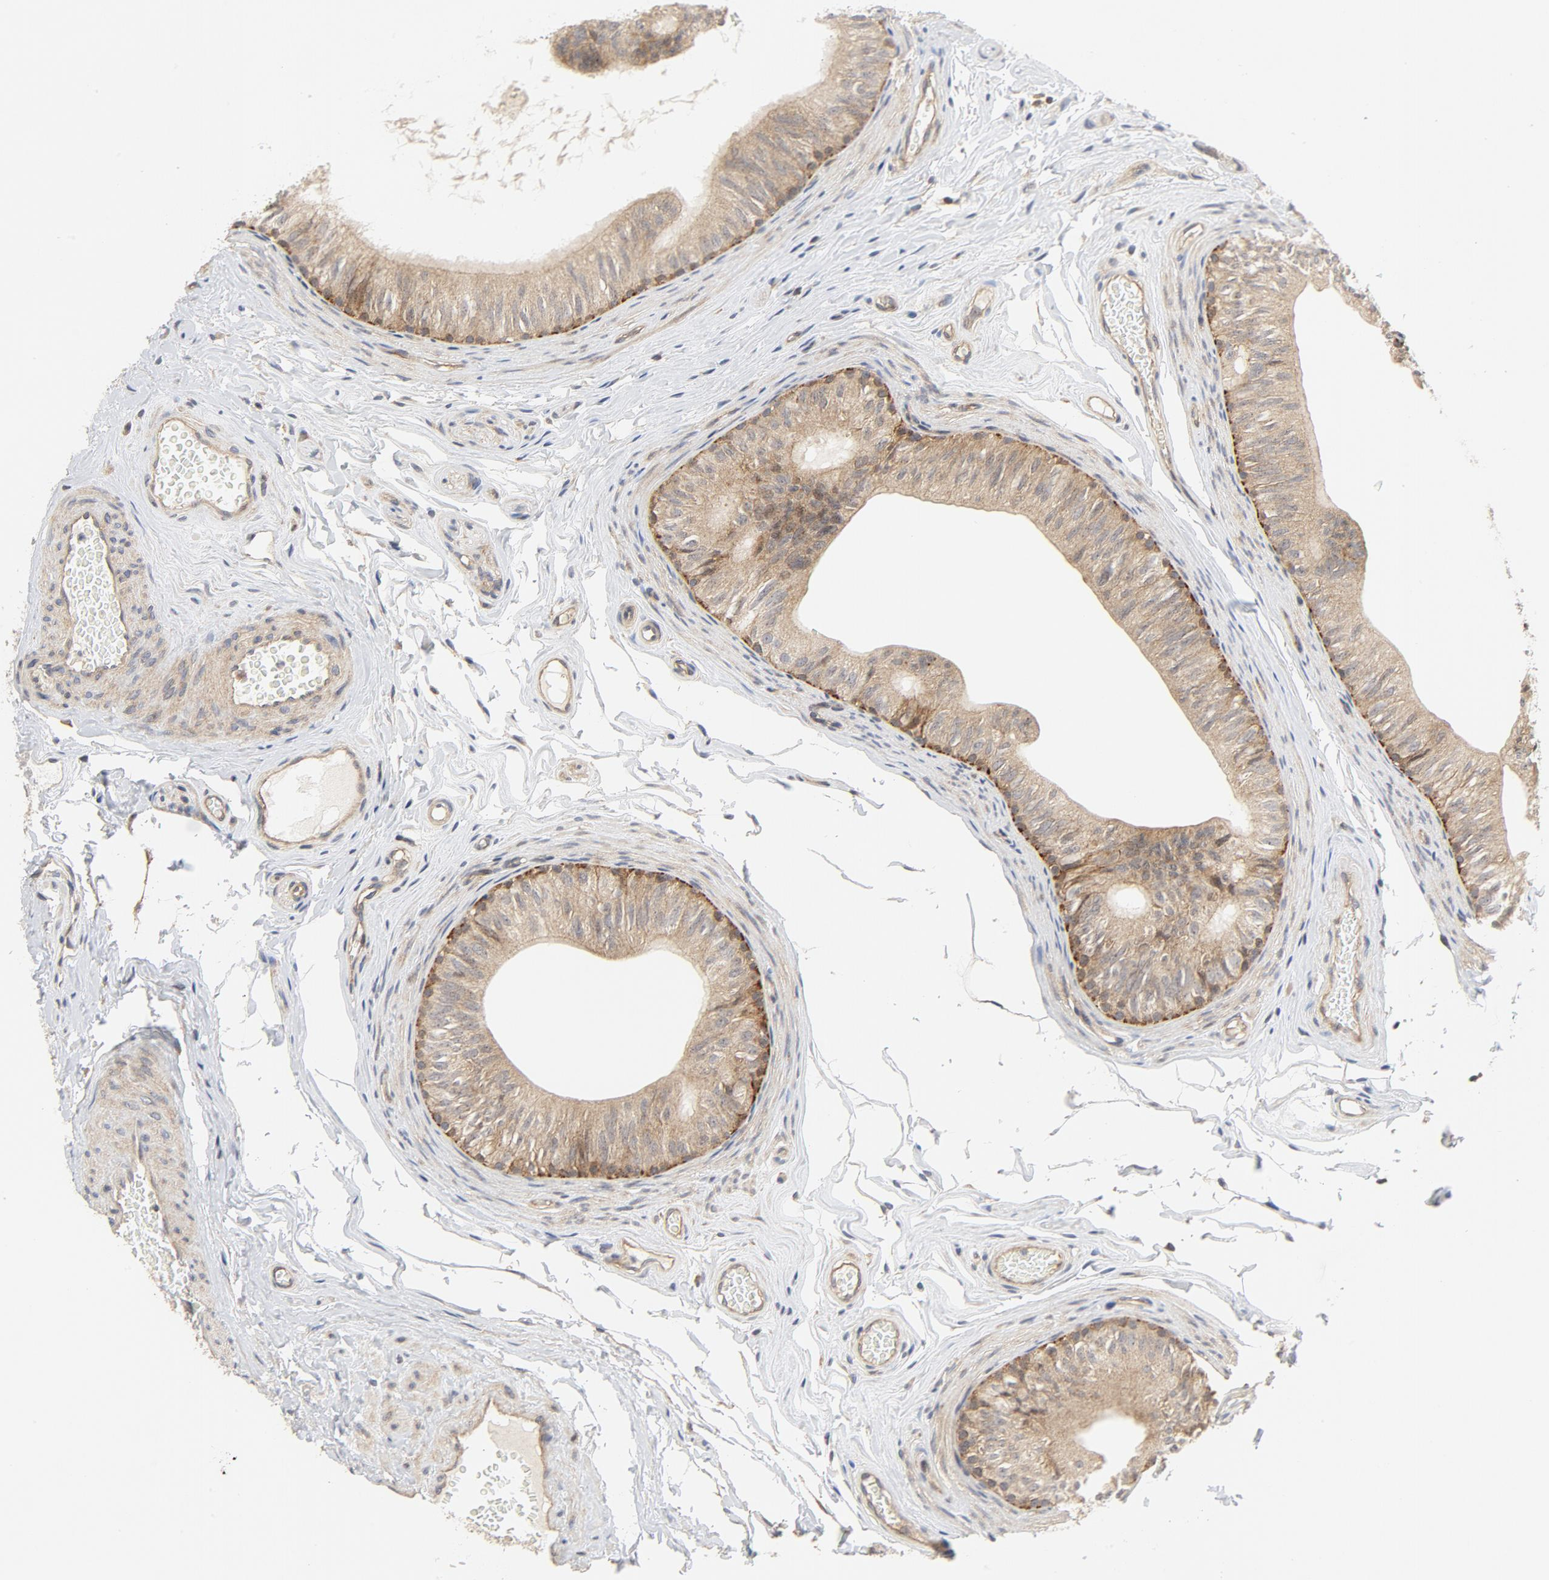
{"staining": {"intensity": "weak", "quantity": ">75%", "location": "cytoplasmic/membranous"}, "tissue": "epididymis", "cell_type": "Glandular cells", "image_type": "normal", "snomed": [{"axis": "morphology", "description": "Normal tissue, NOS"}, {"axis": "topography", "description": "Testis"}, {"axis": "topography", "description": "Epididymis"}], "caption": "Brown immunohistochemical staining in benign human epididymis reveals weak cytoplasmic/membranous staining in about >75% of glandular cells.", "gene": "MAP2K7", "patient": {"sex": "male", "age": 36}}